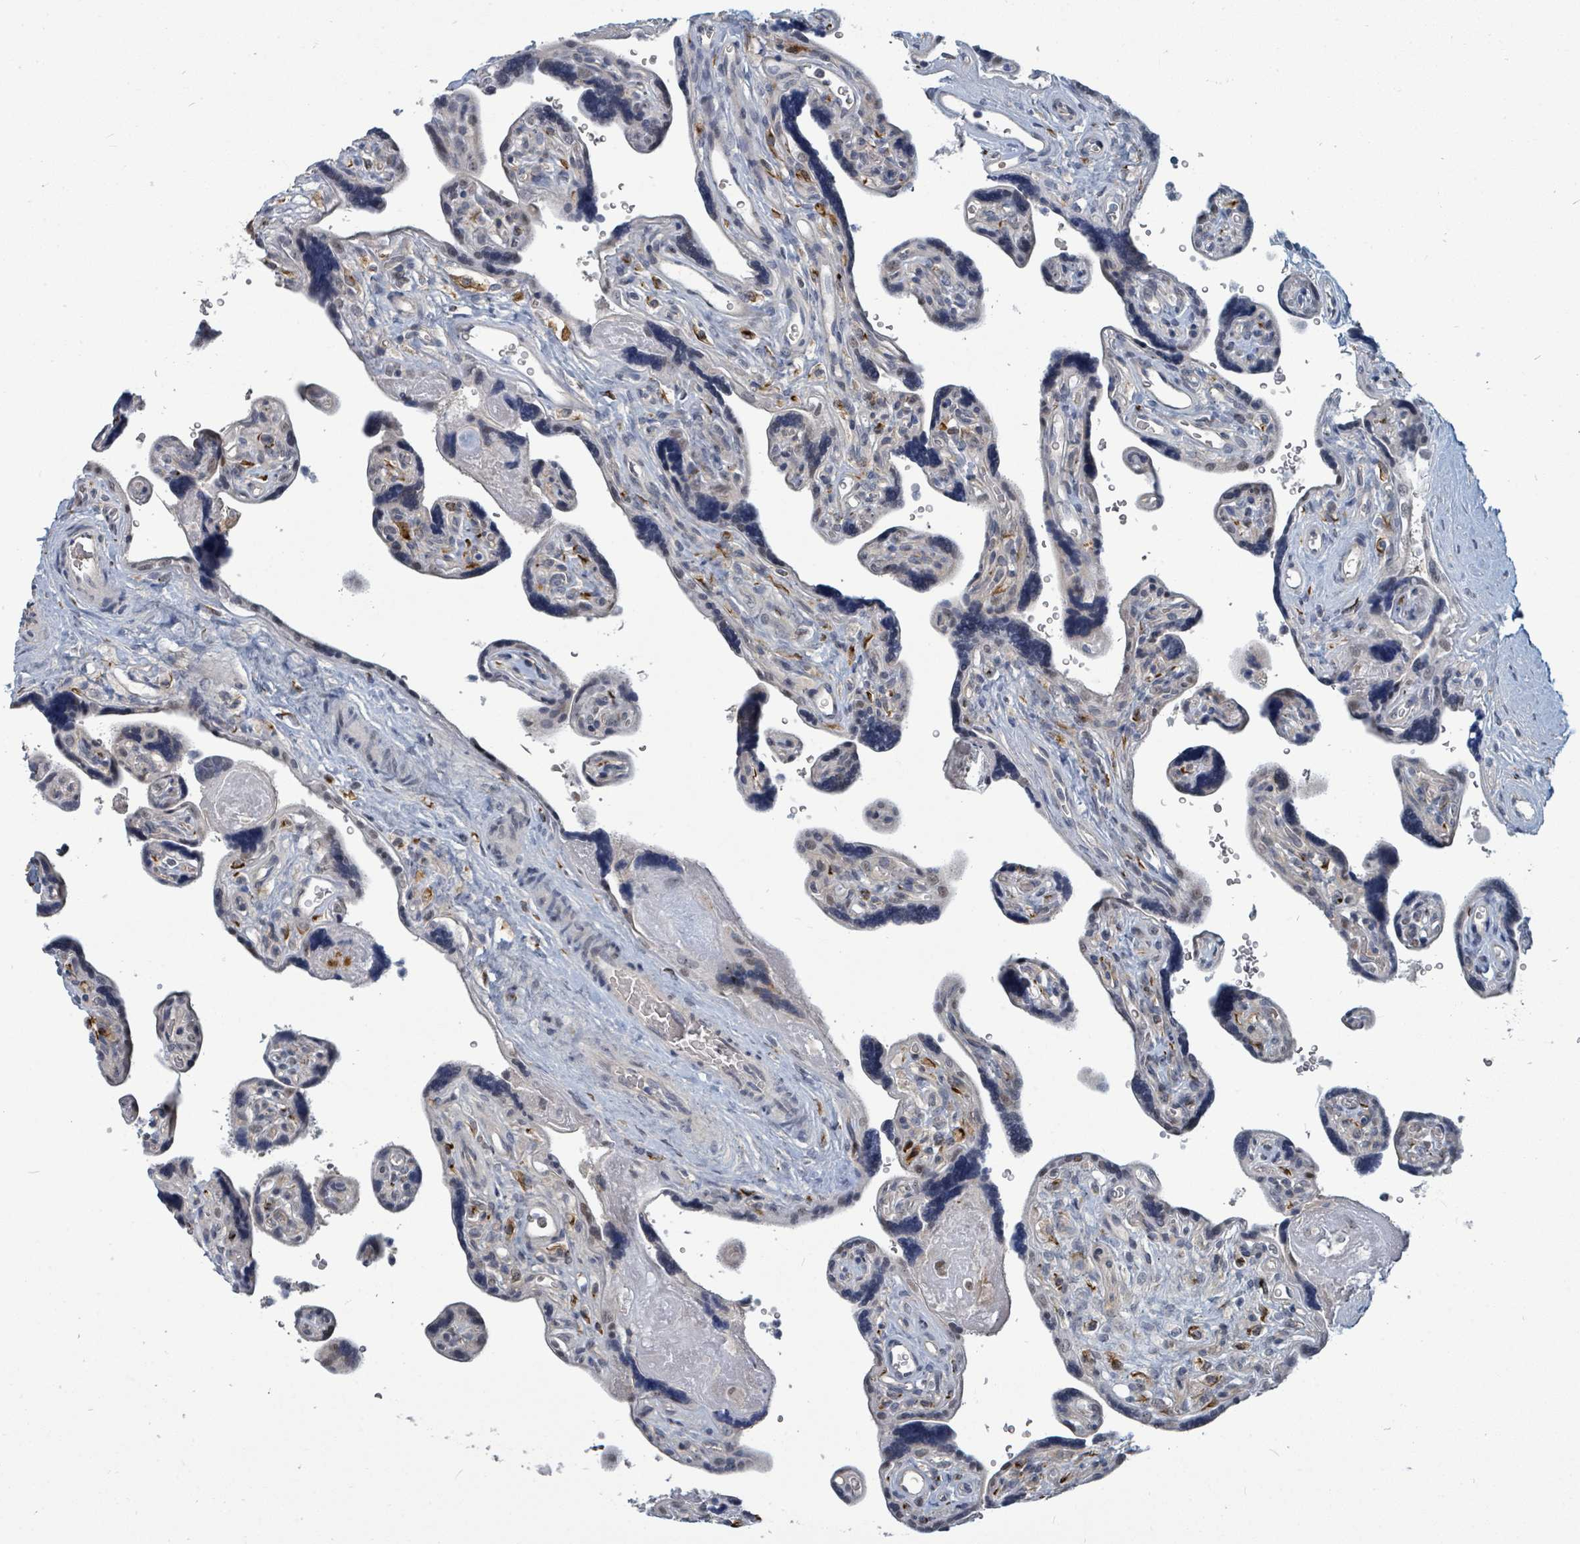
{"staining": {"intensity": "moderate", "quantity": "<25%", "location": "cytoplasmic/membranous,nuclear"}, "tissue": "placenta", "cell_type": "Decidual cells", "image_type": "normal", "snomed": [{"axis": "morphology", "description": "Normal tissue, NOS"}, {"axis": "topography", "description": "Placenta"}], "caption": "Protein staining shows moderate cytoplasmic/membranous,nuclear expression in approximately <25% of decidual cells in unremarkable placenta. (Brightfield microscopy of DAB IHC at high magnification).", "gene": "TRDMT1", "patient": {"sex": "female", "age": 39}}